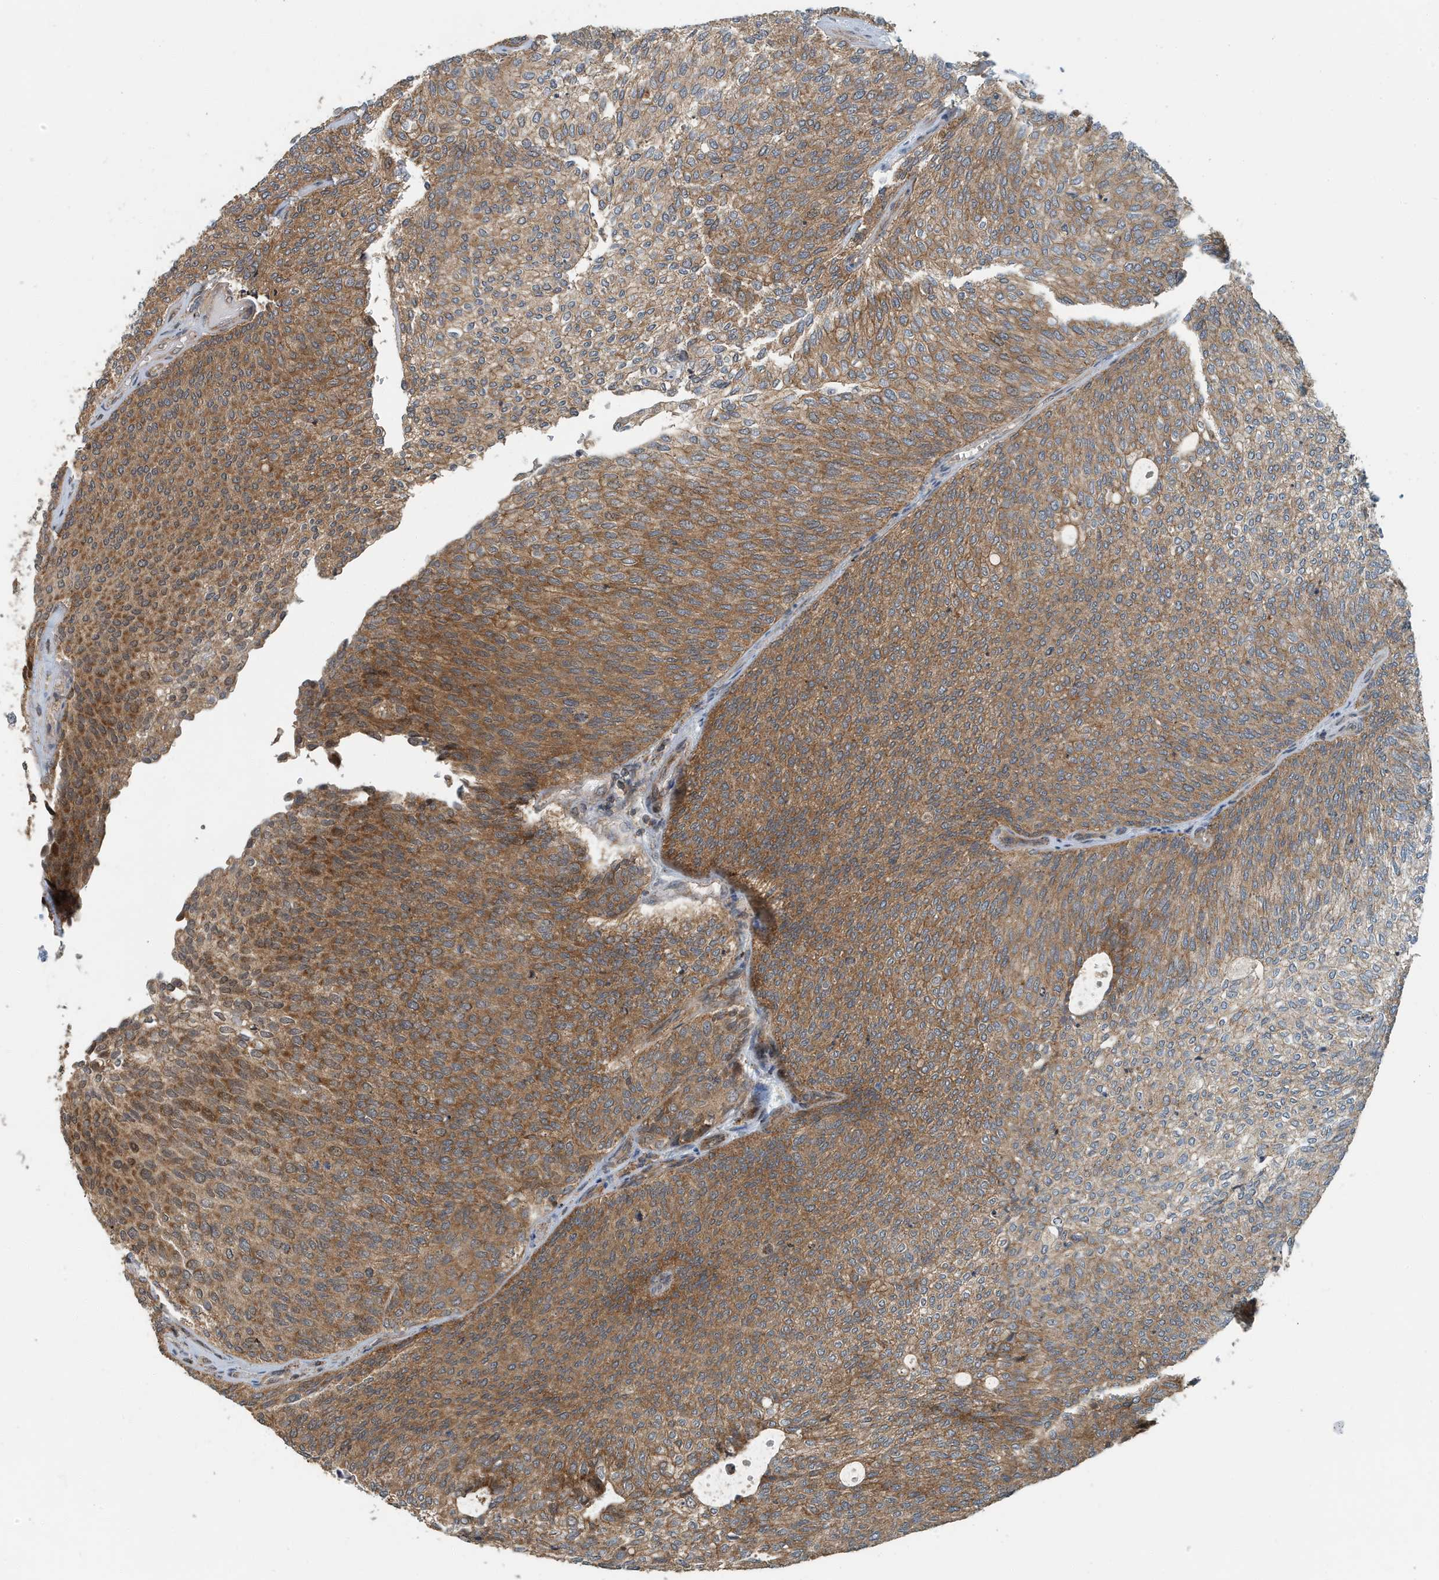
{"staining": {"intensity": "moderate", "quantity": ">75%", "location": "cytoplasmic/membranous"}, "tissue": "urothelial cancer", "cell_type": "Tumor cells", "image_type": "cancer", "snomed": [{"axis": "morphology", "description": "Urothelial carcinoma, Low grade"}, {"axis": "topography", "description": "Urinary bladder"}], "caption": "Moderate cytoplasmic/membranous expression for a protein is present in about >75% of tumor cells of low-grade urothelial carcinoma using immunohistochemistry.", "gene": "KIF15", "patient": {"sex": "female", "age": 79}}